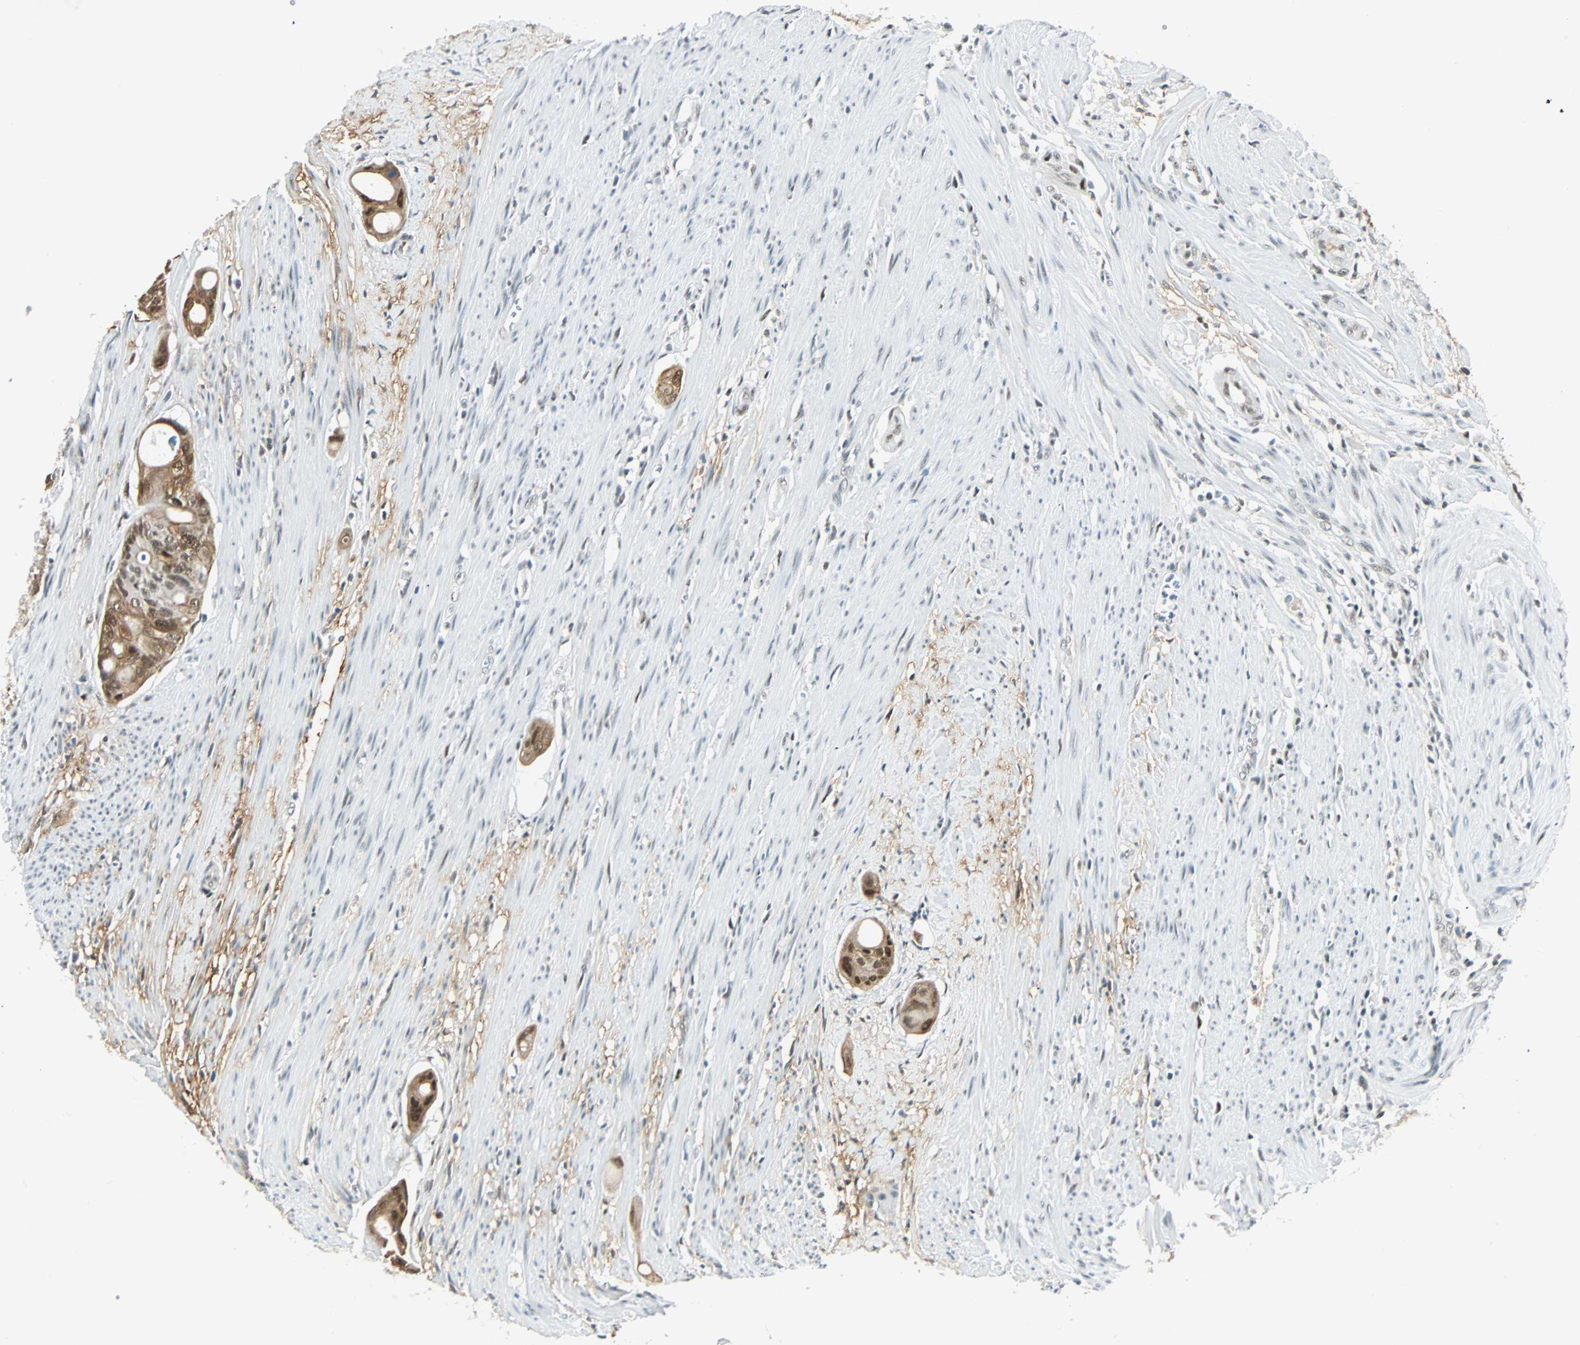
{"staining": {"intensity": "strong", "quantity": ">75%", "location": "cytoplasmic/membranous,nuclear"}, "tissue": "colorectal cancer", "cell_type": "Tumor cells", "image_type": "cancer", "snomed": [{"axis": "morphology", "description": "Adenocarcinoma, NOS"}, {"axis": "topography", "description": "Colon"}], "caption": "Tumor cells exhibit high levels of strong cytoplasmic/membranous and nuclear staining in approximately >75% of cells in colorectal cancer.", "gene": "NELFE", "patient": {"sex": "female", "age": 57}}